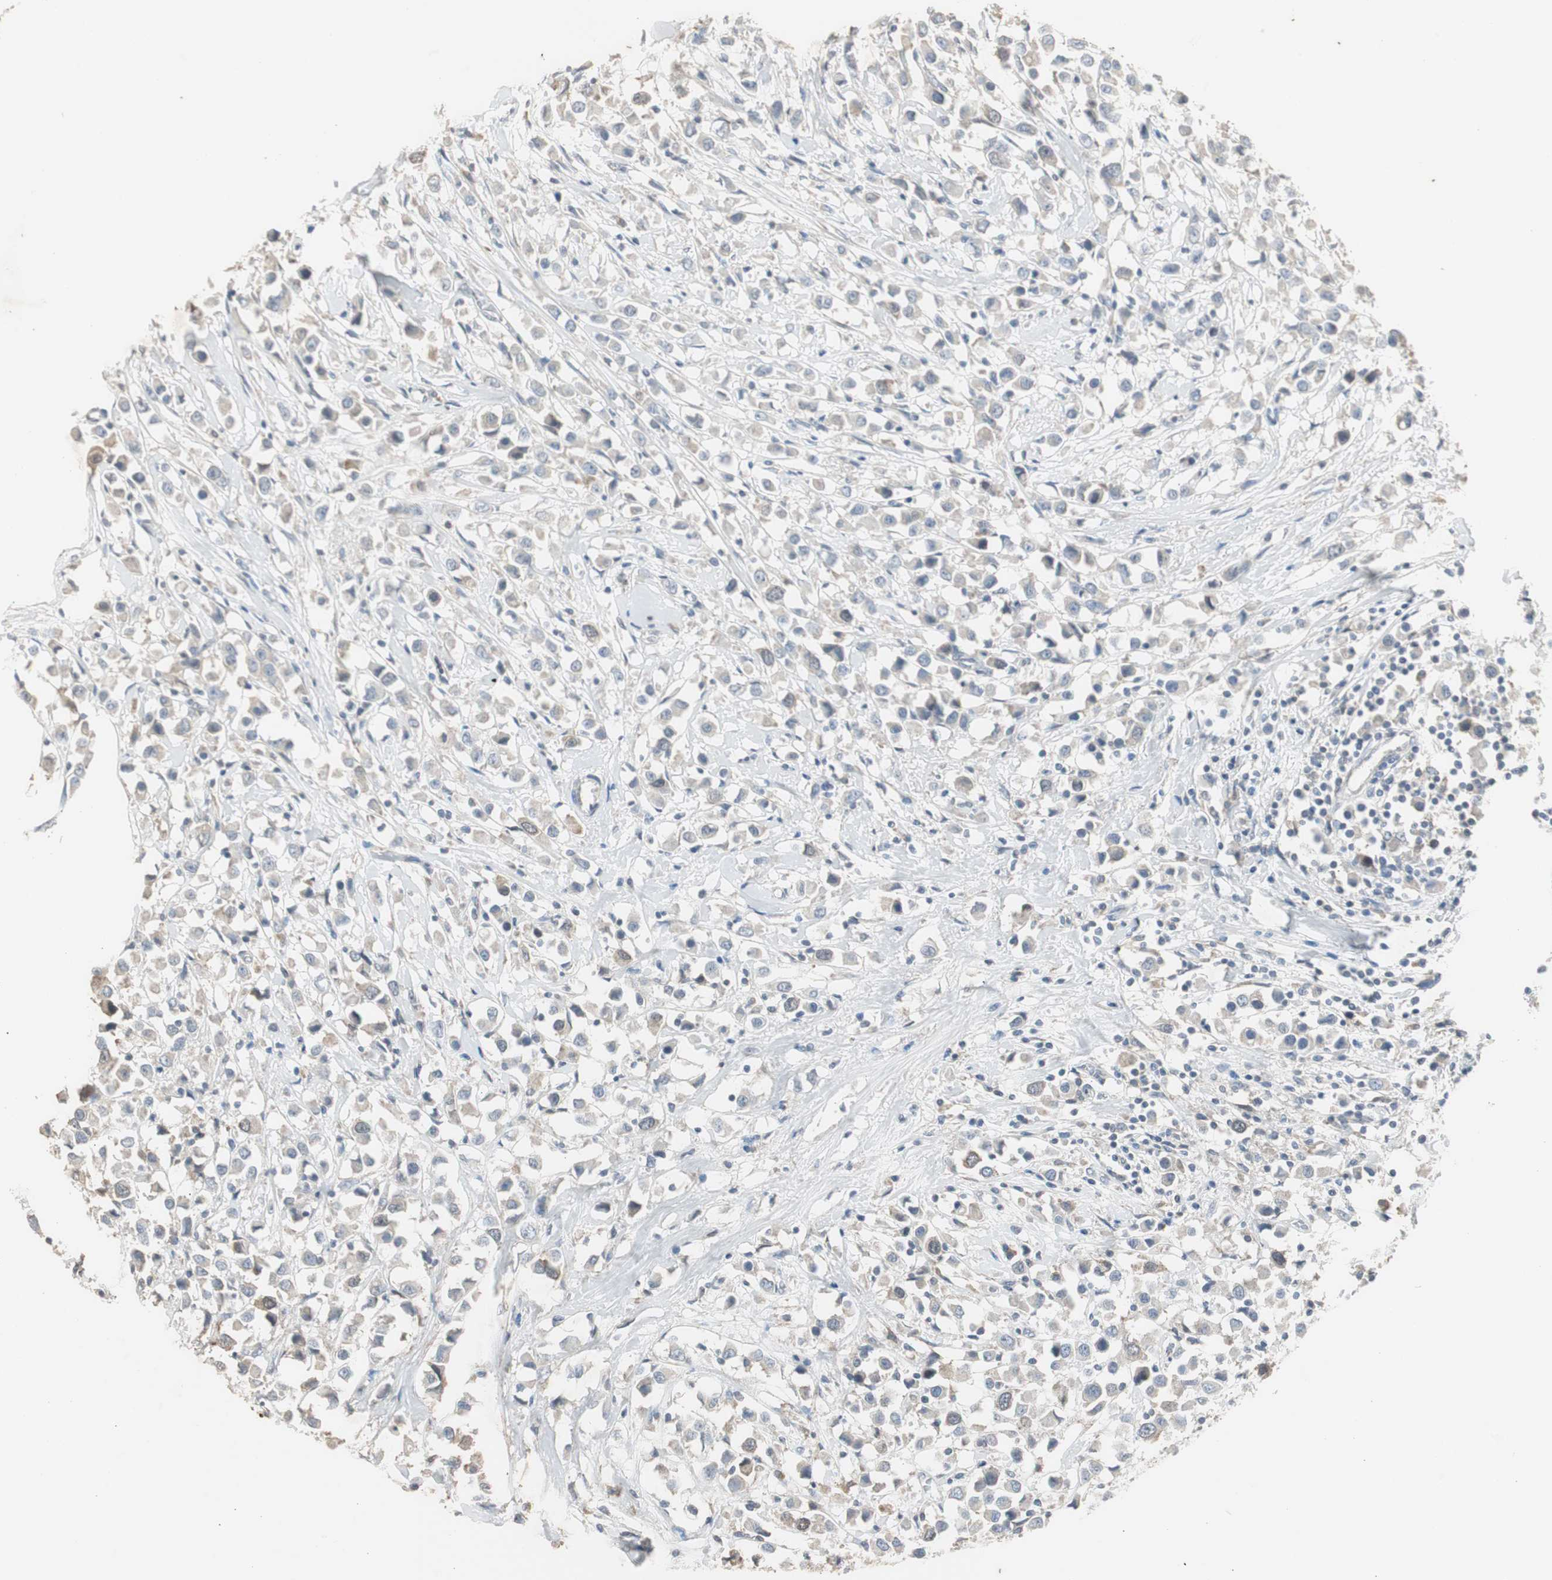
{"staining": {"intensity": "weak", "quantity": "<25%", "location": "cytoplasmic/membranous"}, "tissue": "breast cancer", "cell_type": "Tumor cells", "image_type": "cancer", "snomed": [{"axis": "morphology", "description": "Duct carcinoma"}, {"axis": "topography", "description": "Breast"}], "caption": "Immunohistochemistry of human breast cancer (infiltrating ductal carcinoma) demonstrates no positivity in tumor cells.", "gene": "TK1", "patient": {"sex": "female", "age": 61}}